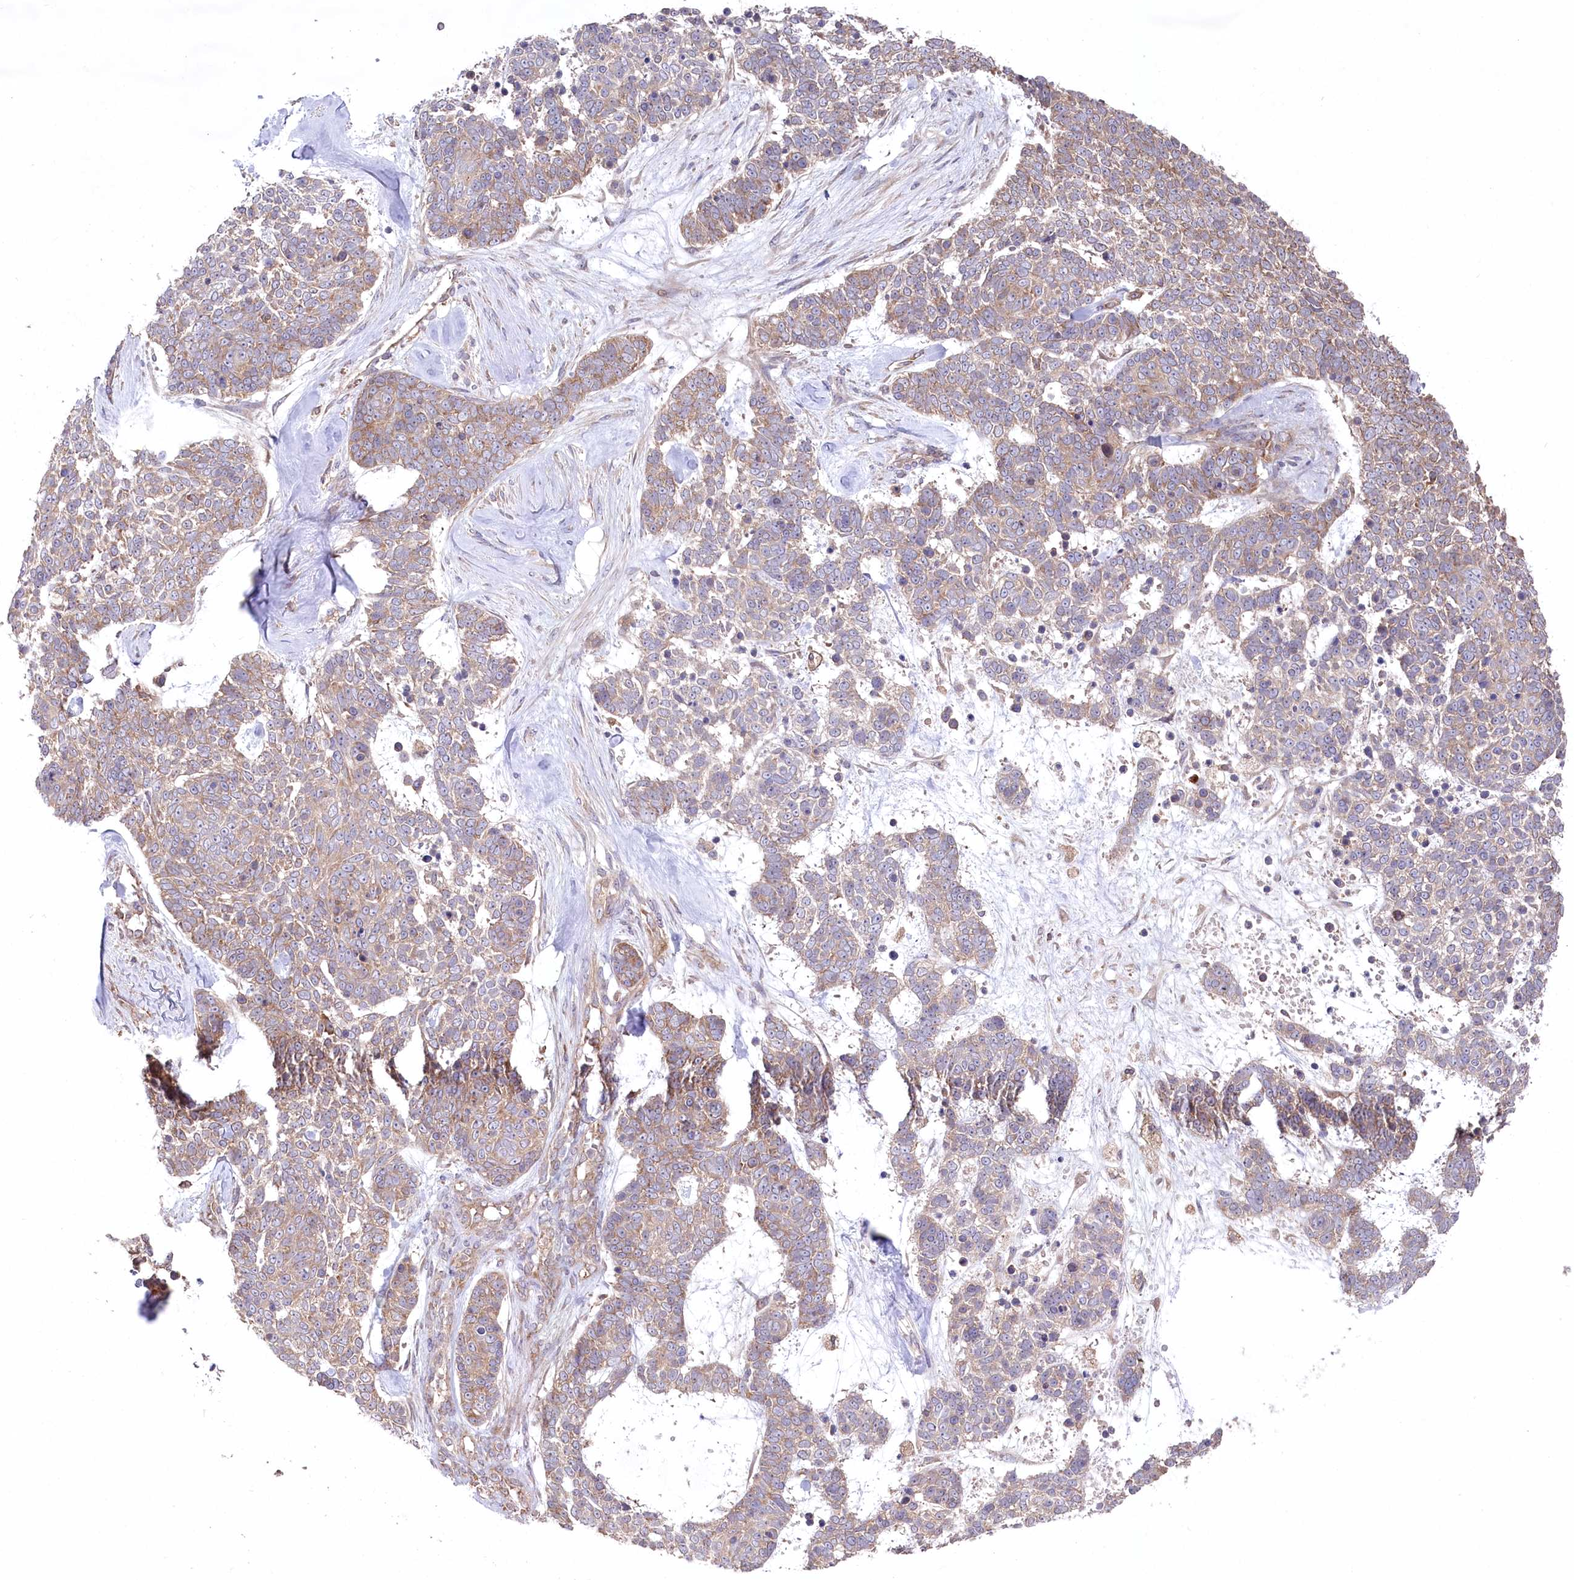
{"staining": {"intensity": "weak", "quantity": ">75%", "location": "cytoplasmic/membranous"}, "tissue": "skin cancer", "cell_type": "Tumor cells", "image_type": "cancer", "snomed": [{"axis": "morphology", "description": "Basal cell carcinoma"}, {"axis": "topography", "description": "Skin"}], "caption": "Immunohistochemistry of human skin basal cell carcinoma exhibits low levels of weak cytoplasmic/membranous expression in approximately >75% of tumor cells. Nuclei are stained in blue.", "gene": "PPP1R21", "patient": {"sex": "female", "age": 81}}